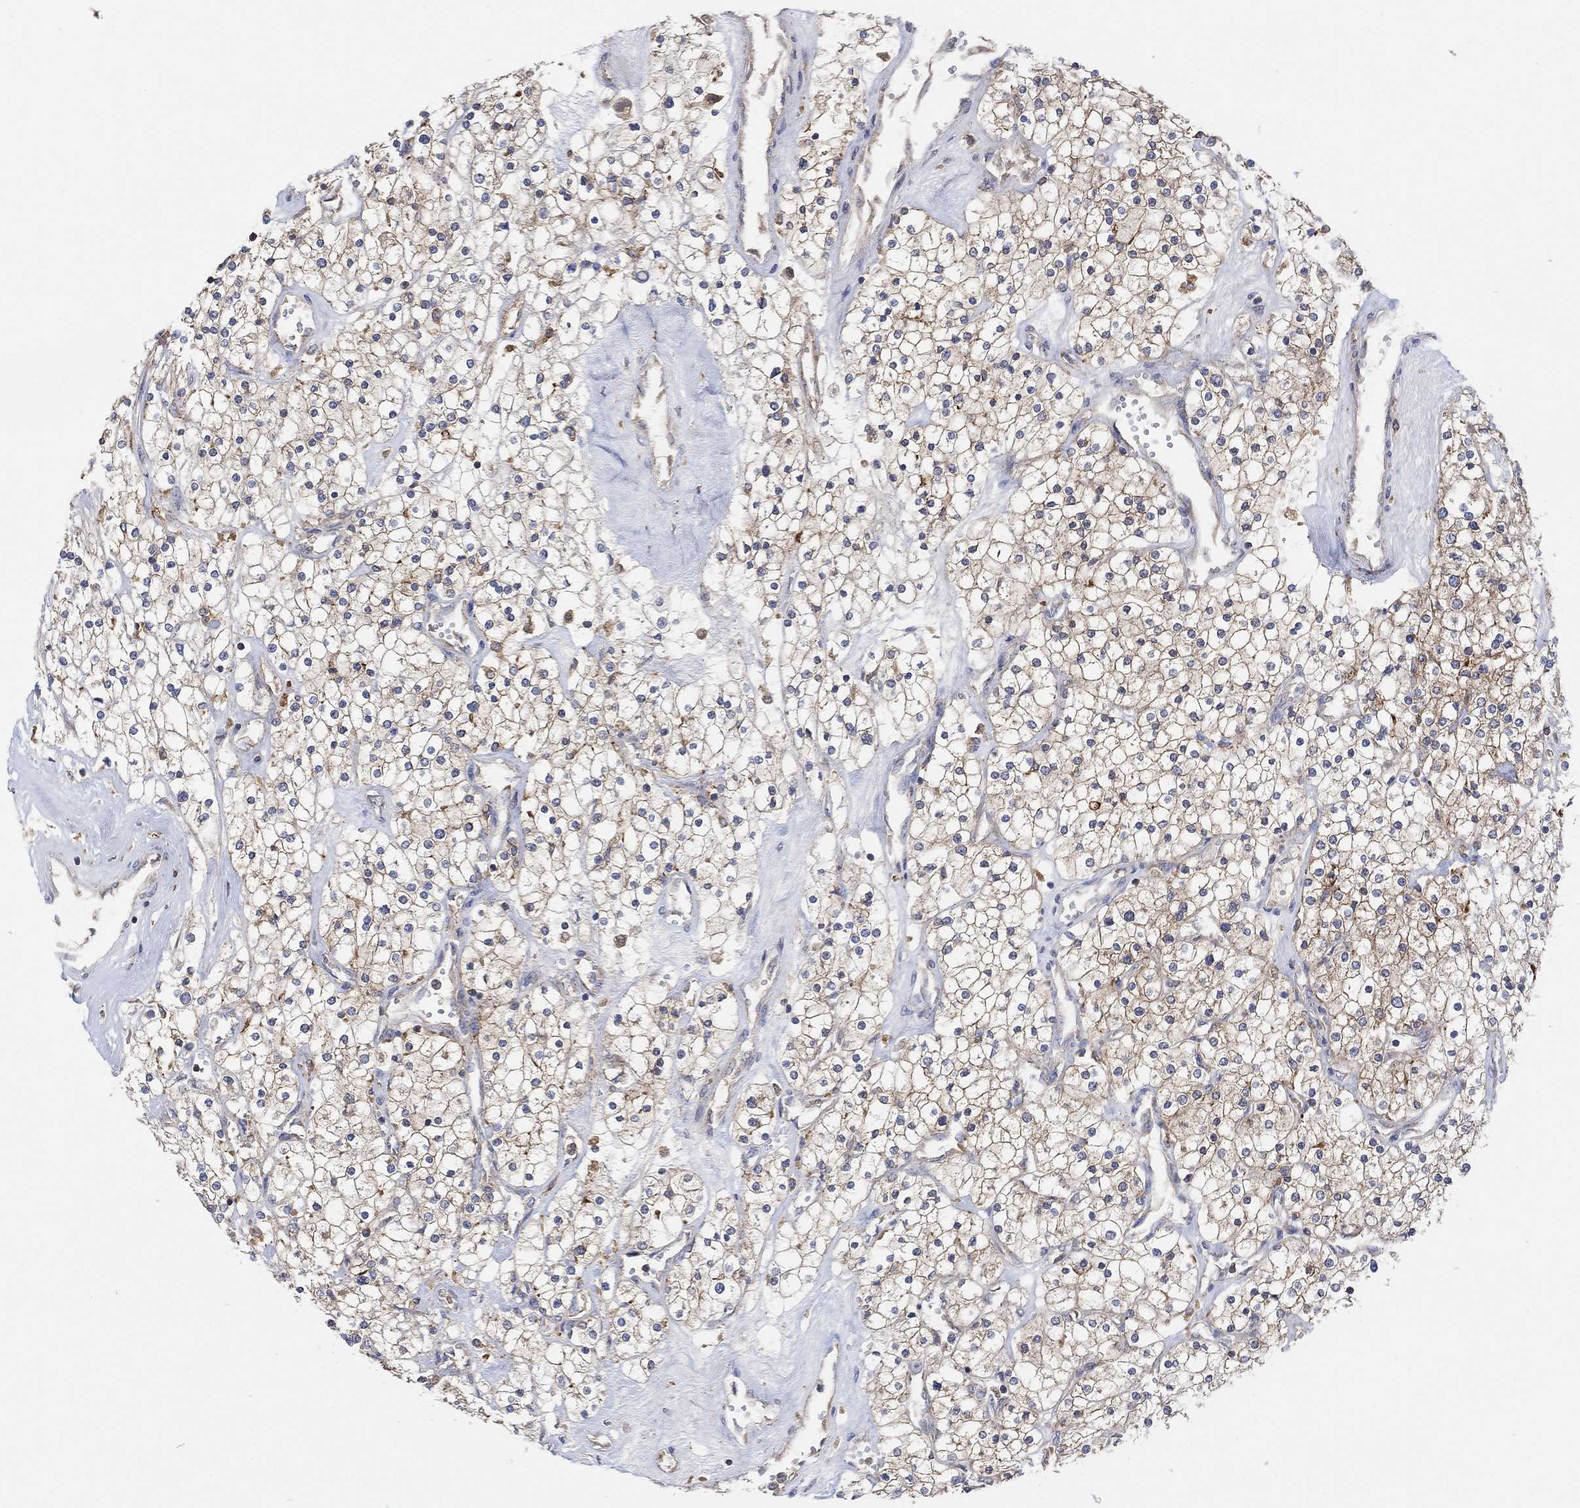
{"staining": {"intensity": "moderate", "quantity": "25%-75%", "location": "cytoplasmic/membranous"}, "tissue": "renal cancer", "cell_type": "Tumor cells", "image_type": "cancer", "snomed": [{"axis": "morphology", "description": "Adenocarcinoma, NOS"}, {"axis": "topography", "description": "Kidney"}], "caption": "Immunohistochemistry (IHC) (DAB (3,3'-diaminobenzidine)) staining of human adenocarcinoma (renal) shows moderate cytoplasmic/membranous protein positivity in approximately 25%-75% of tumor cells. The staining is performed using DAB (3,3'-diaminobenzidine) brown chromogen to label protein expression. The nuclei are counter-stained blue using hematoxylin.", "gene": "BLOC1S3", "patient": {"sex": "male", "age": 80}}